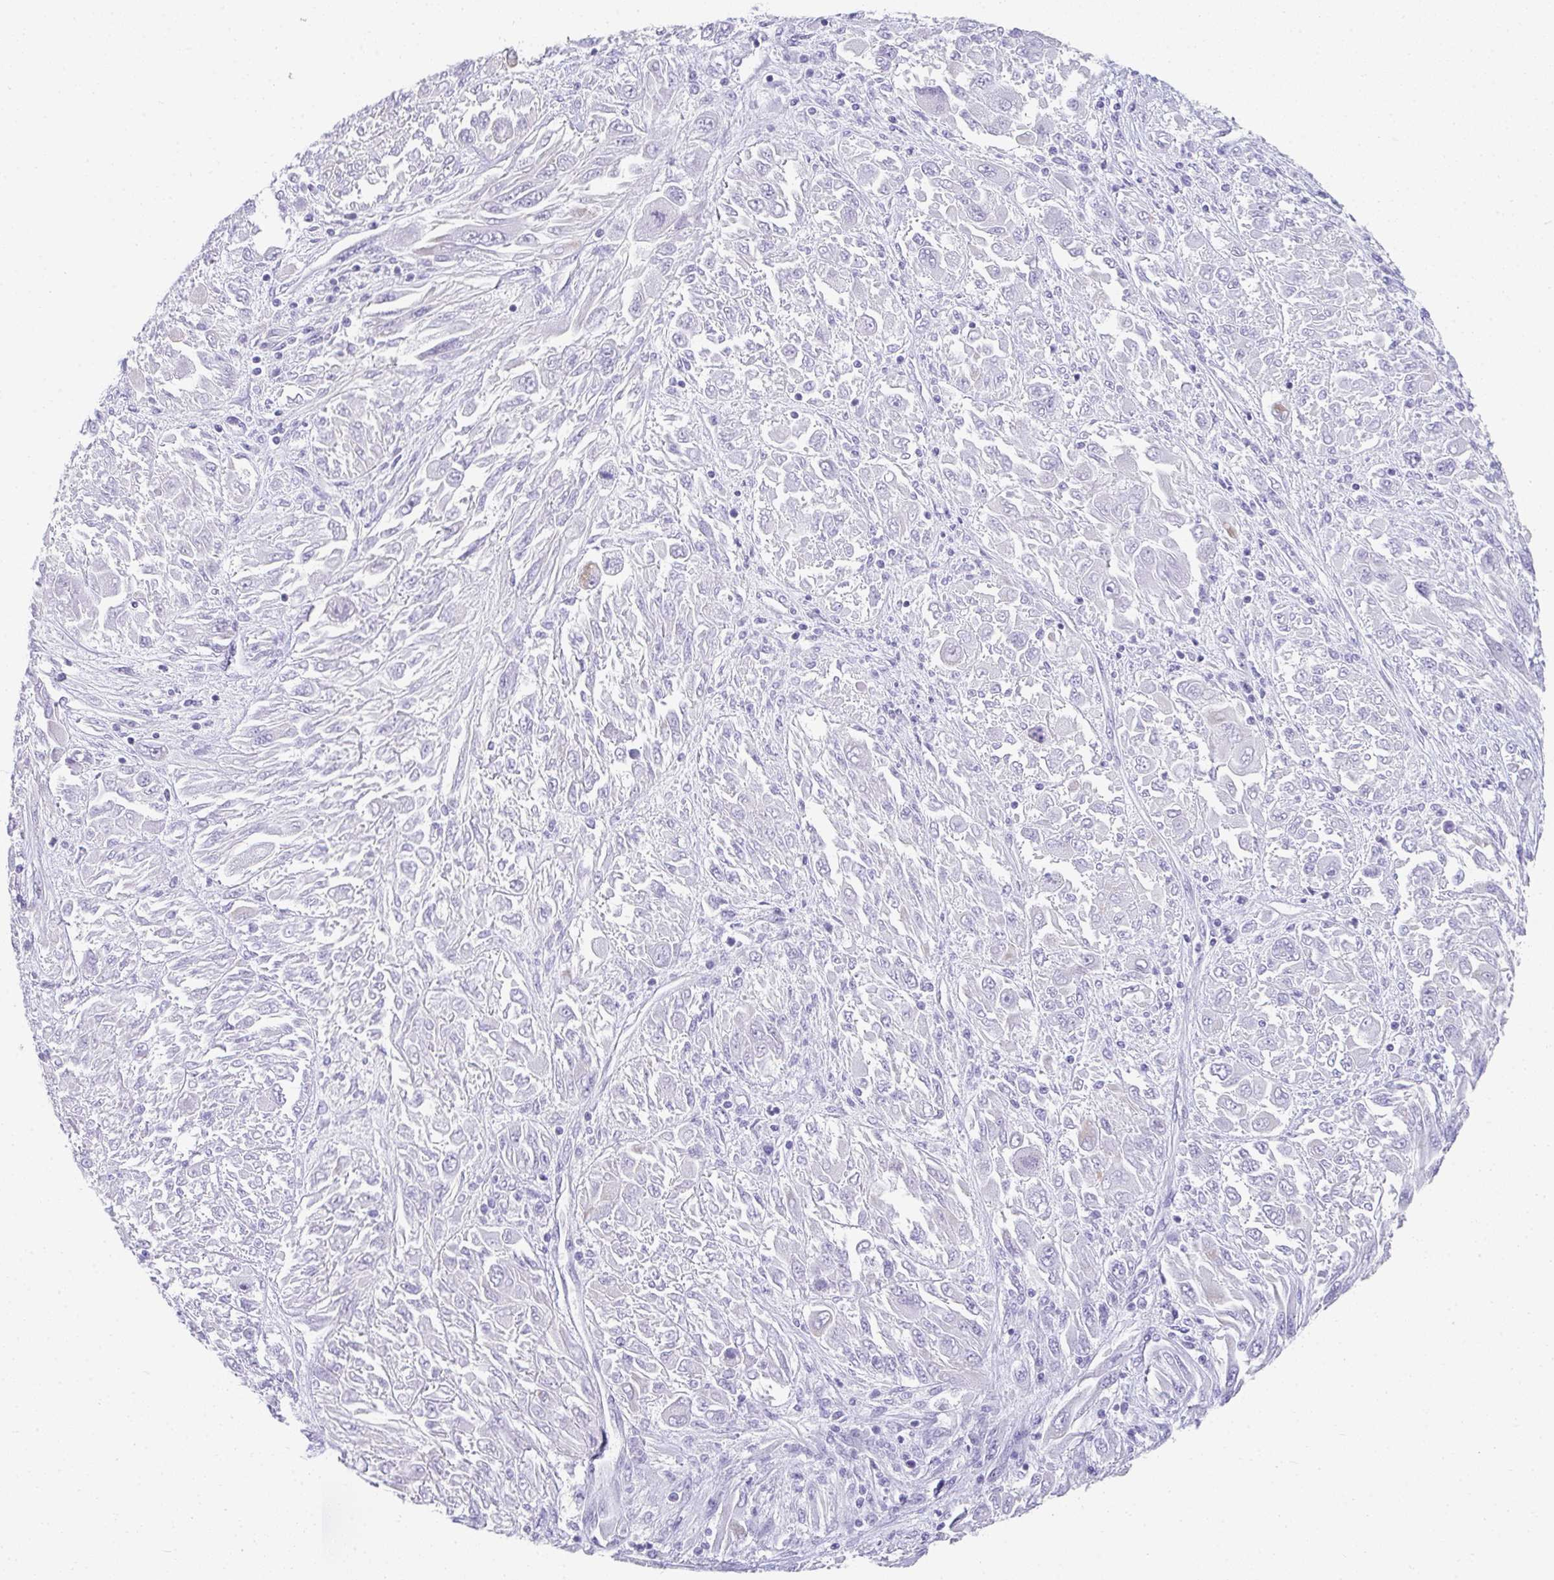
{"staining": {"intensity": "negative", "quantity": "none", "location": "none"}, "tissue": "melanoma", "cell_type": "Tumor cells", "image_type": "cancer", "snomed": [{"axis": "morphology", "description": "Malignant melanoma, NOS"}, {"axis": "topography", "description": "Skin"}], "caption": "Immunohistochemical staining of malignant melanoma shows no significant positivity in tumor cells.", "gene": "RLF", "patient": {"sex": "female", "age": 91}}